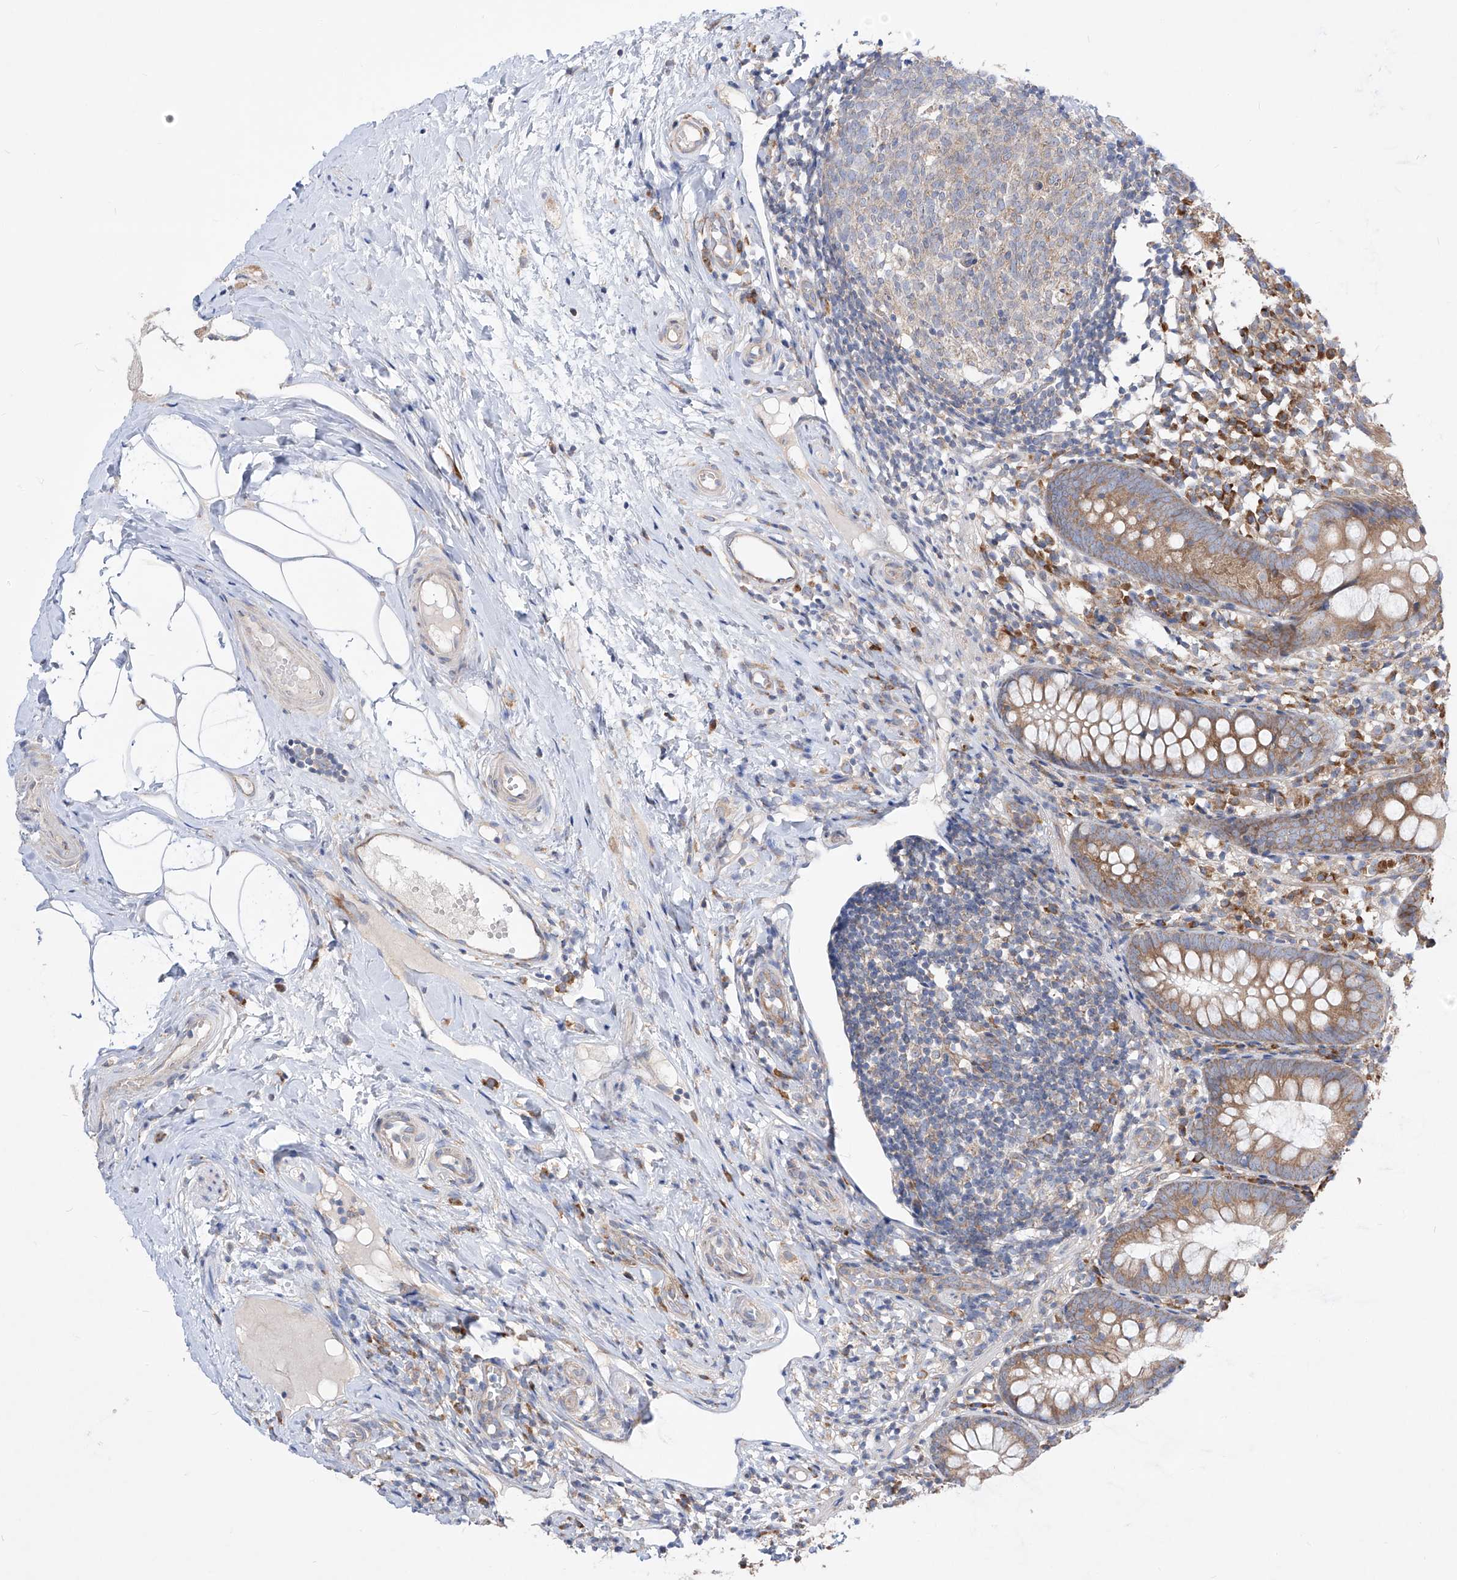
{"staining": {"intensity": "moderate", "quantity": ">75%", "location": "cytoplasmic/membranous"}, "tissue": "appendix", "cell_type": "Glandular cells", "image_type": "normal", "snomed": [{"axis": "morphology", "description": "Normal tissue, NOS"}, {"axis": "topography", "description": "Appendix"}], "caption": "Glandular cells show medium levels of moderate cytoplasmic/membranous staining in about >75% of cells in normal human appendix.", "gene": "UFL1", "patient": {"sex": "female", "age": 20}}